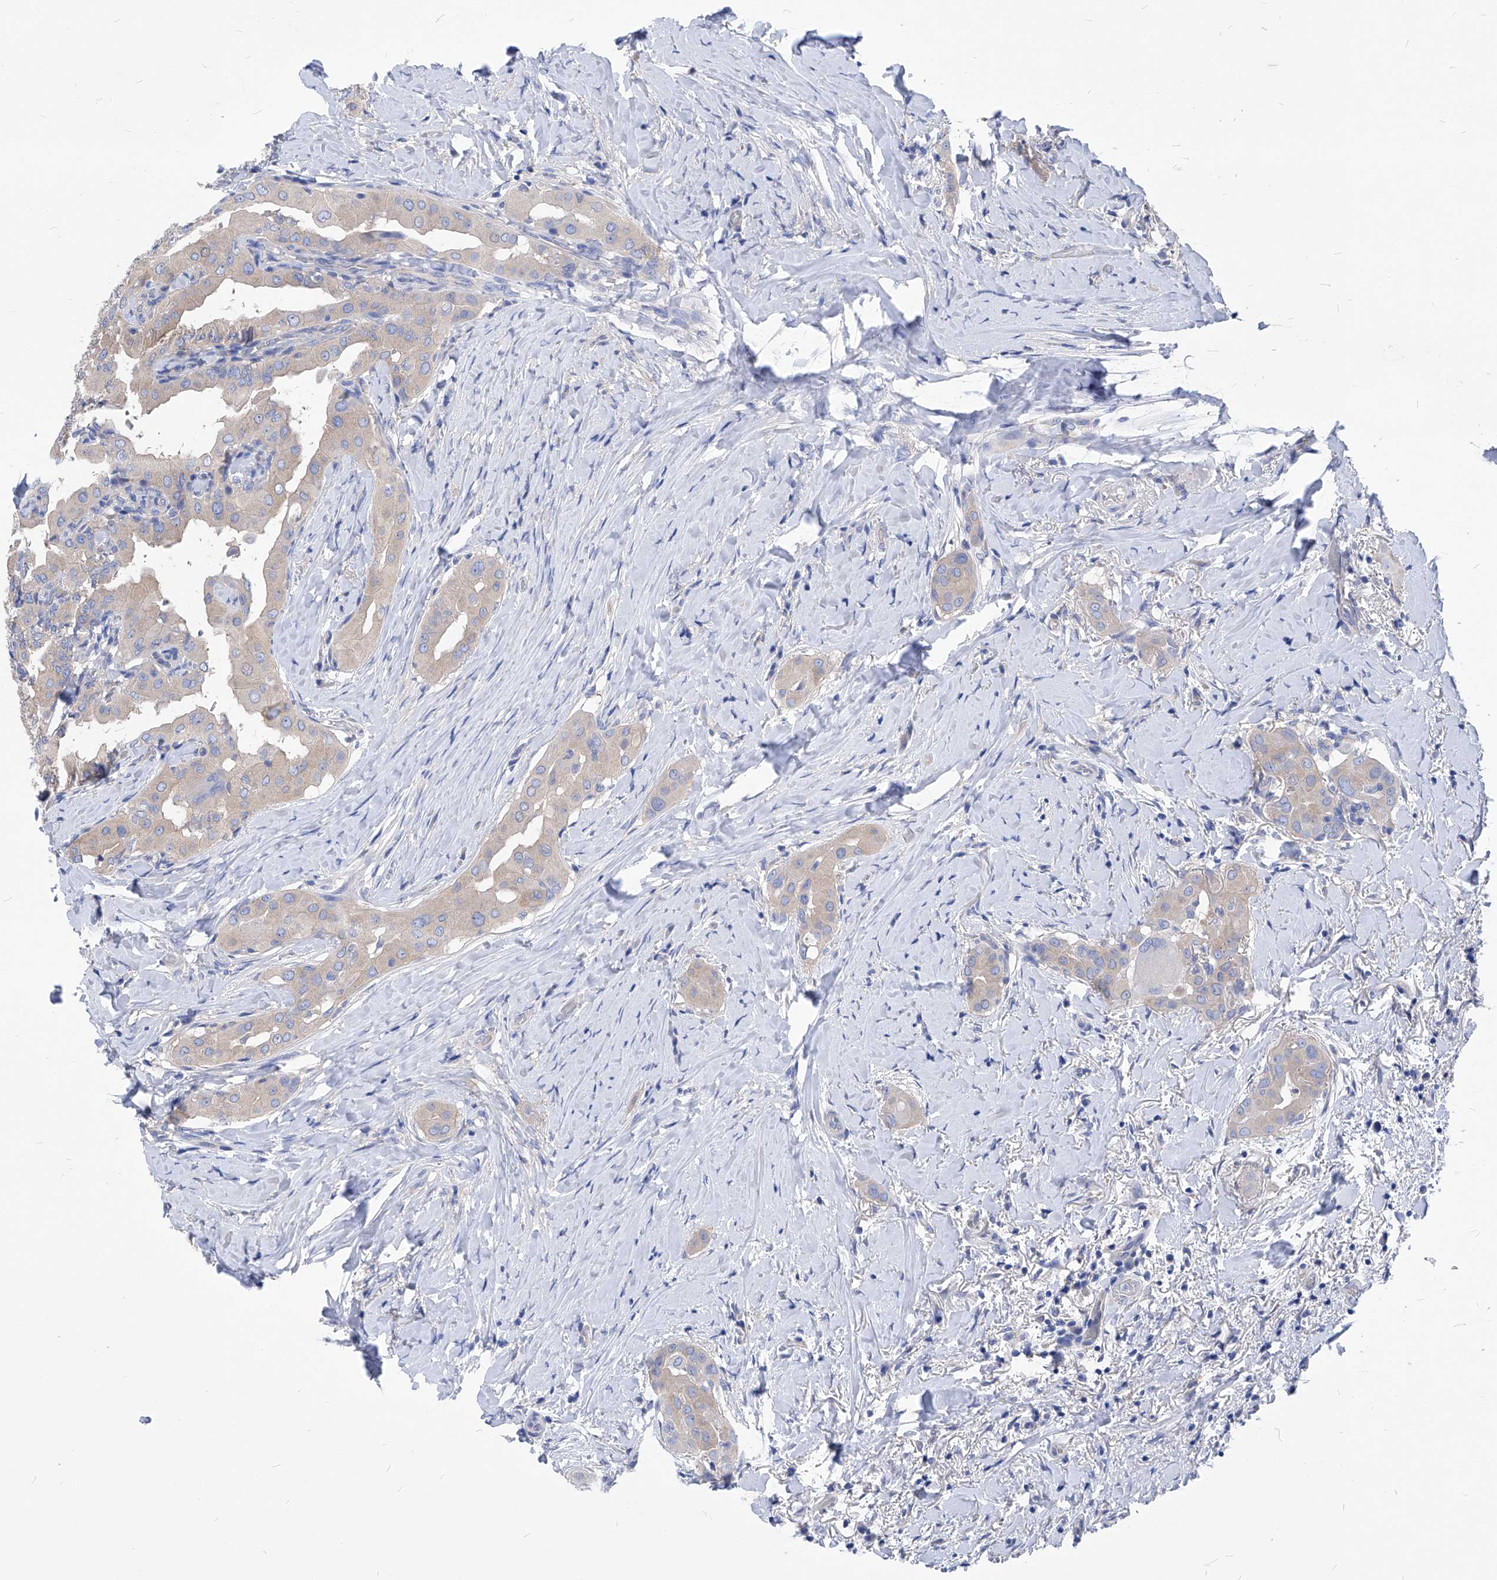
{"staining": {"intensity": "weak", "quantity": "25%-75%", "location": "cytoplasmic/membranous"}, "tissue": "thyroid cancer", "cell_type": "Tumor cells", "image_type": "cancer", "snomed": [{"axis": "morphology", "description": "Papillary adenocarcinoma, NOS"}, {"axis": "topography", "description": "Thyroid gland"}], "caption": "Human thyroid cancer (papillary adenocarcinoma) stained for a protein (brown) exhibits weak cytoplasmic/membranous positive staining in about 25%-75% of tumor cells.", "gene": "XPNPEP1", "patient": {"sex": "male", "age": 33}}